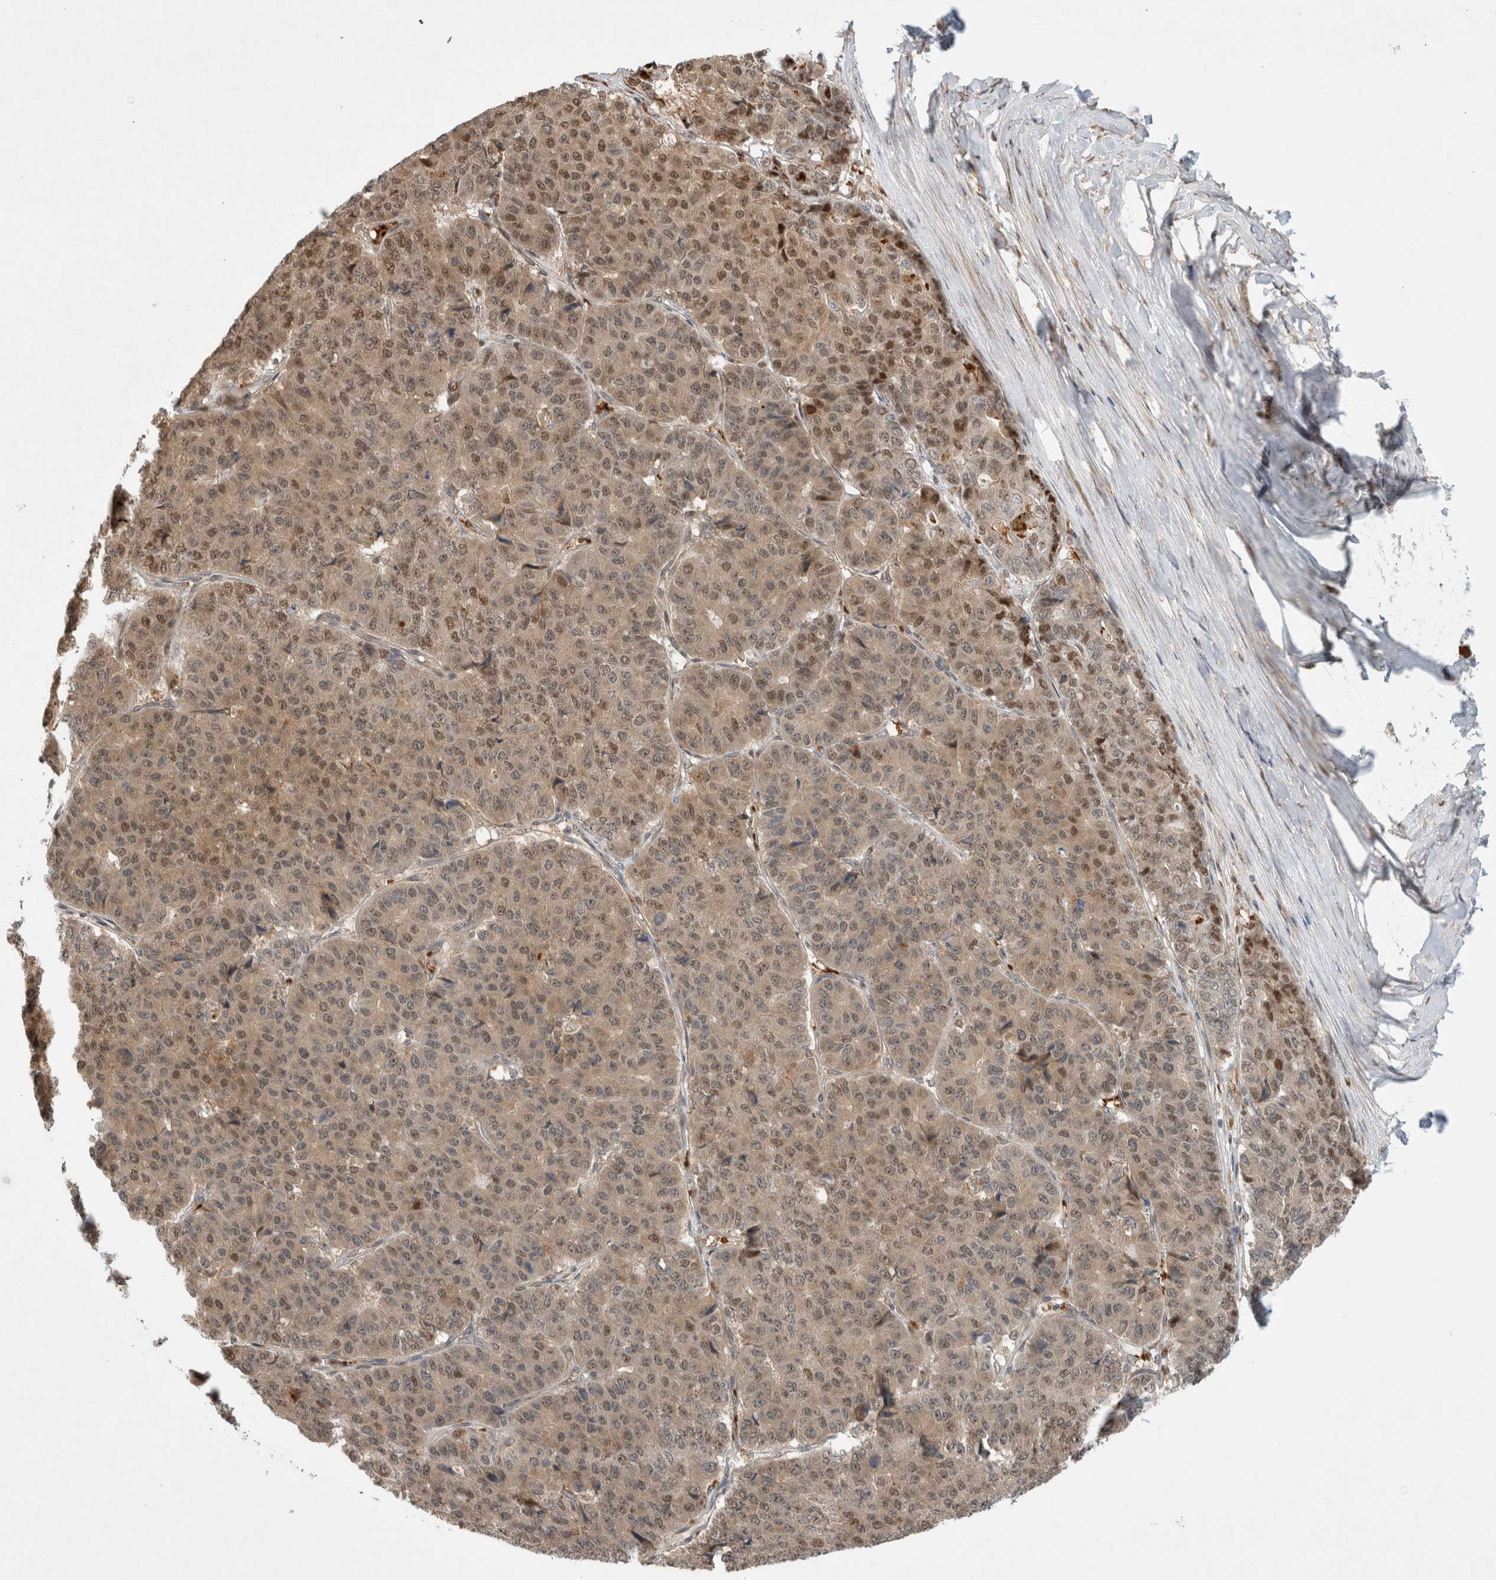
{"staining": {"intensity": "weak", "quantity": ">75%", "location": "cytoplasmic/membranous,nuclear"}, "tissue": "pancreatic cancer", "cell_type": "Tumor cells", "image_type": "cancer", "snomed": [{"axis": "morphology", "description": "Adenocarcinoma, NOS"}, {"axis": "topography", "description": "Pancreas"}], "caption": "Protein staining of pancreatic adenocarcinoma tissue shows weak cytoplasmic/membranous and nuclear positivity in approximately >75% of tumor cells.", "gene": "OTUD6B", "patient": {"sex": "male", "age": 50}}